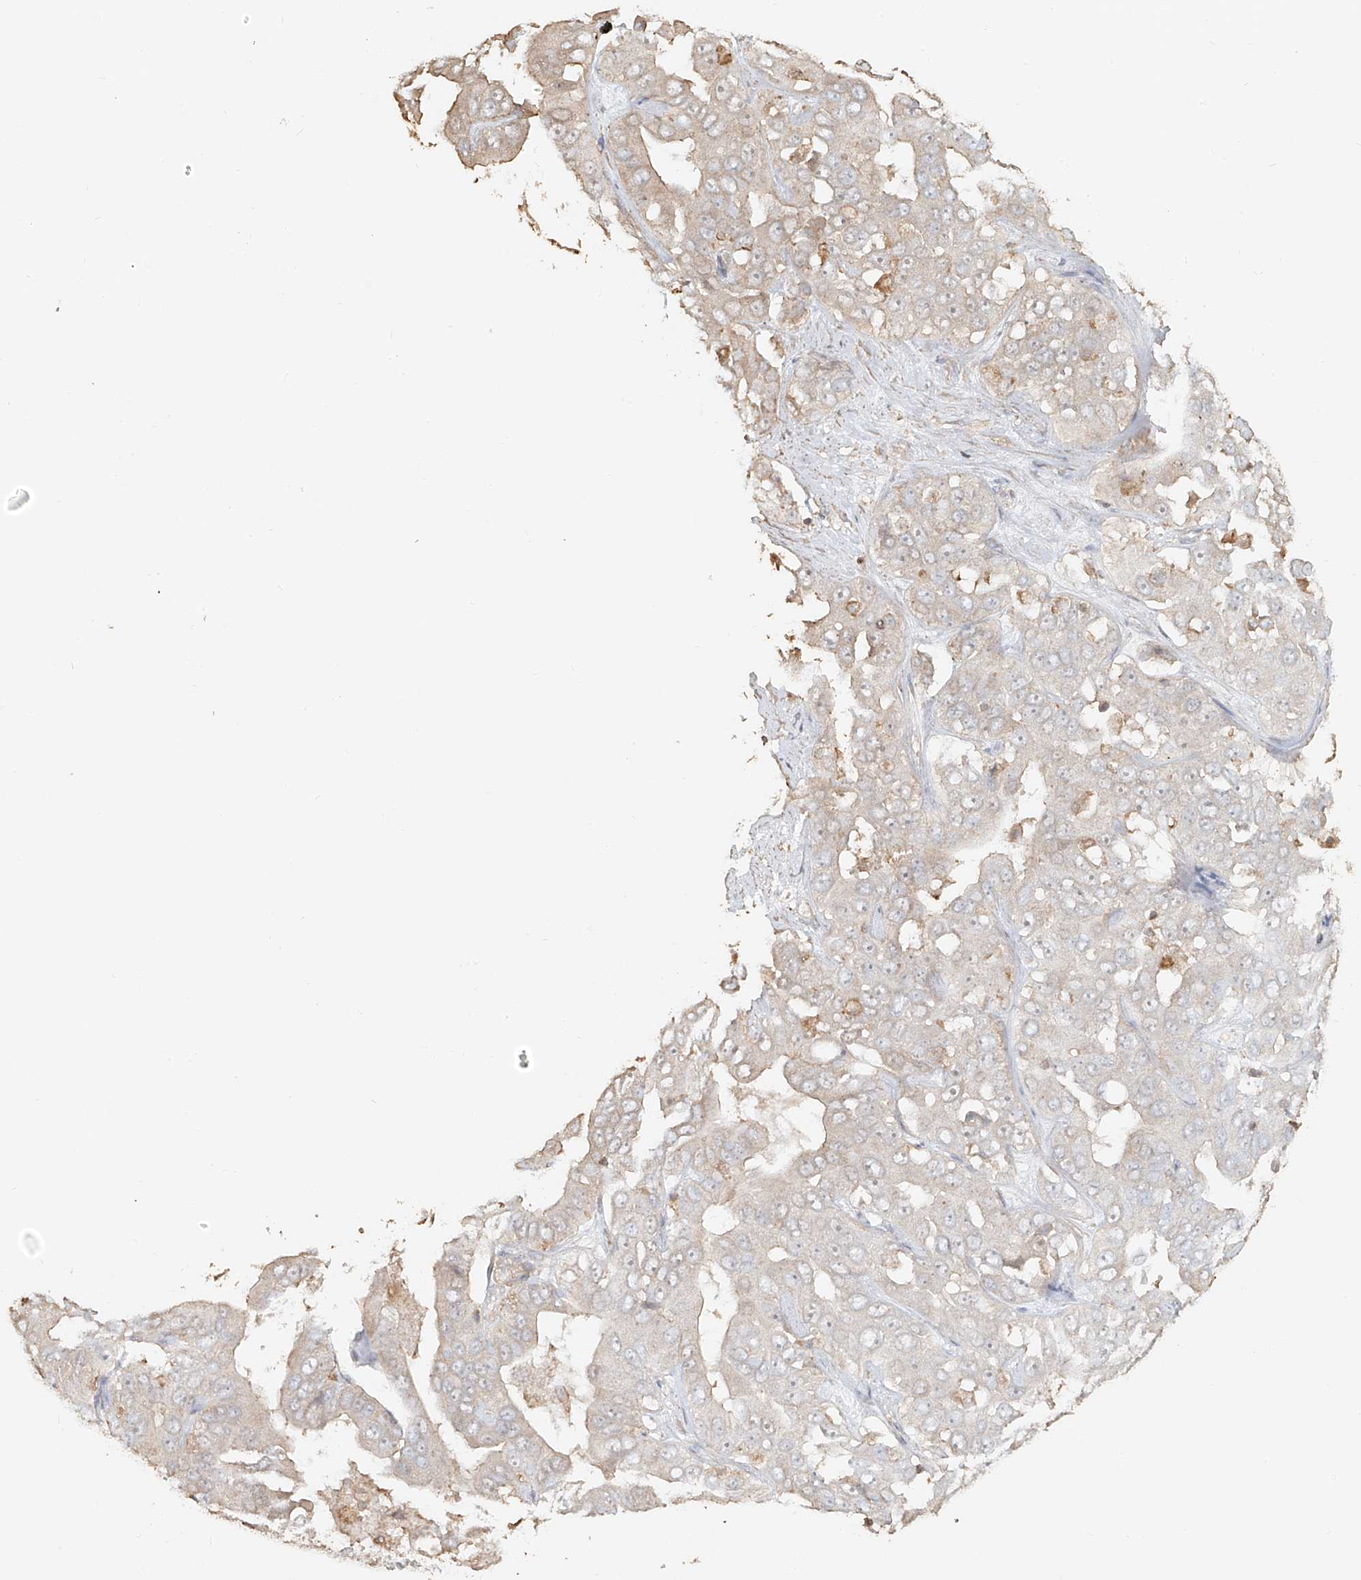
{"staining": {"intensity": "negative", "quantity": "none", "location": "none"}, "tissue": "liver cancer", "cell_type": "Tumor cells", "image_type": "cancer", "snomed": [{"axis": "morphology", "description": "Cholangiocarcinoma"}, {"axis": "topography", "description": "Liver"}], "caption": "Immunohistochemical staining of cholangiocarcinoma (liver) demonstrates no significant staining in tumor cells.", "gene": "NPHS1", "patient": {"sex": "female", "age": 52}}